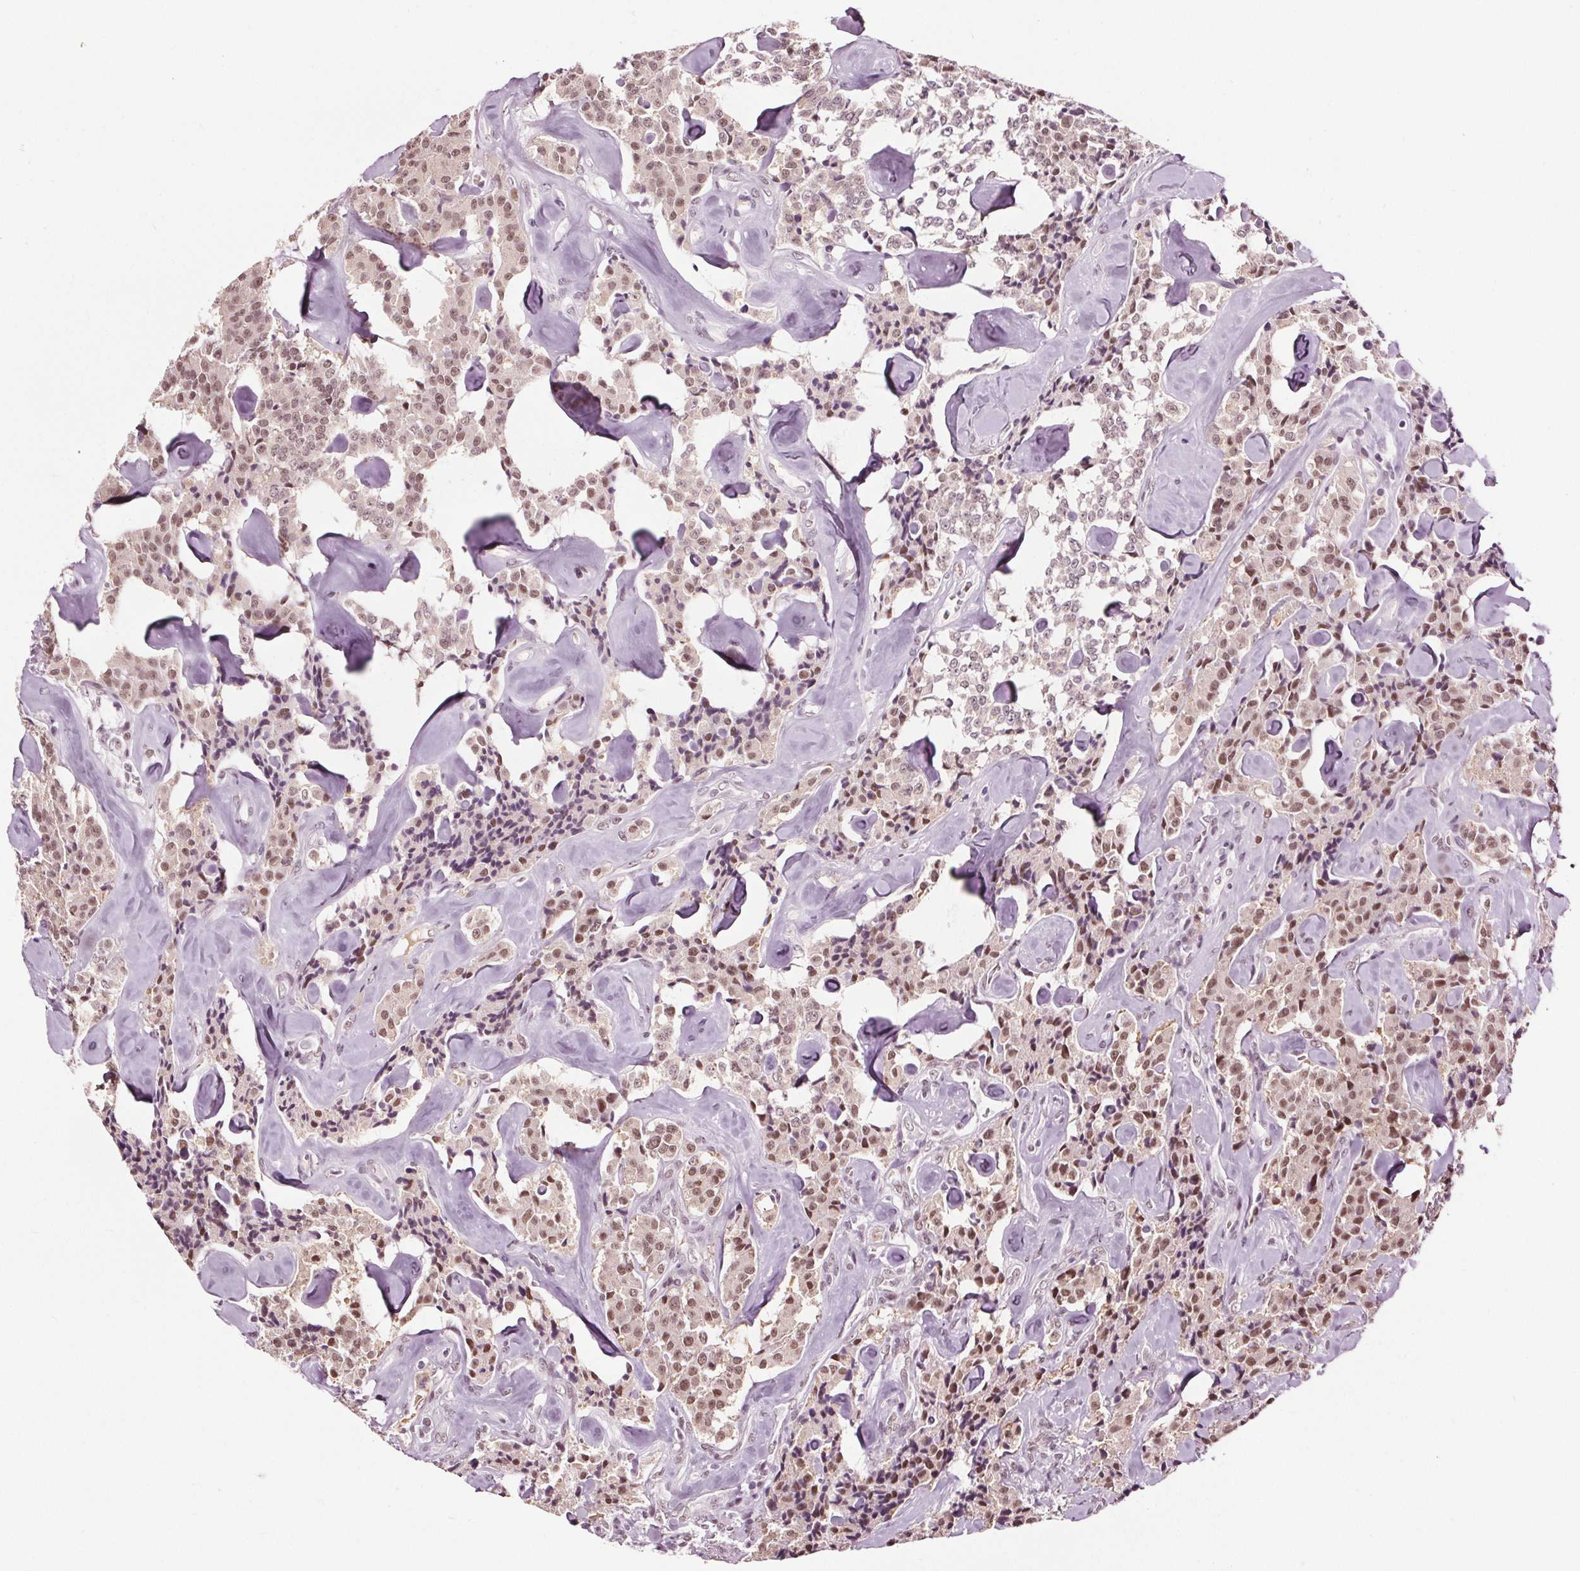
{"staining": {"intensity": "moderate", "quantity": ">75%", "location": "nuclear"}, "tissue": "carcinoid", "cell_type": "Tumor cells", "image_type": "cancer", "snomed": [{"axis": "morphology", "description": "Carcinoid, malignant, NOS"}, {"axis": "topography", "description": "Pancreas"}], "caption": "DAB immunohistochemical staining of human carcinoid demonstrates moderate nuclear protein expression in about >75% of tumor cells.", "gene": "IWS1", "patient": {"sex": "male", "age": 41}}